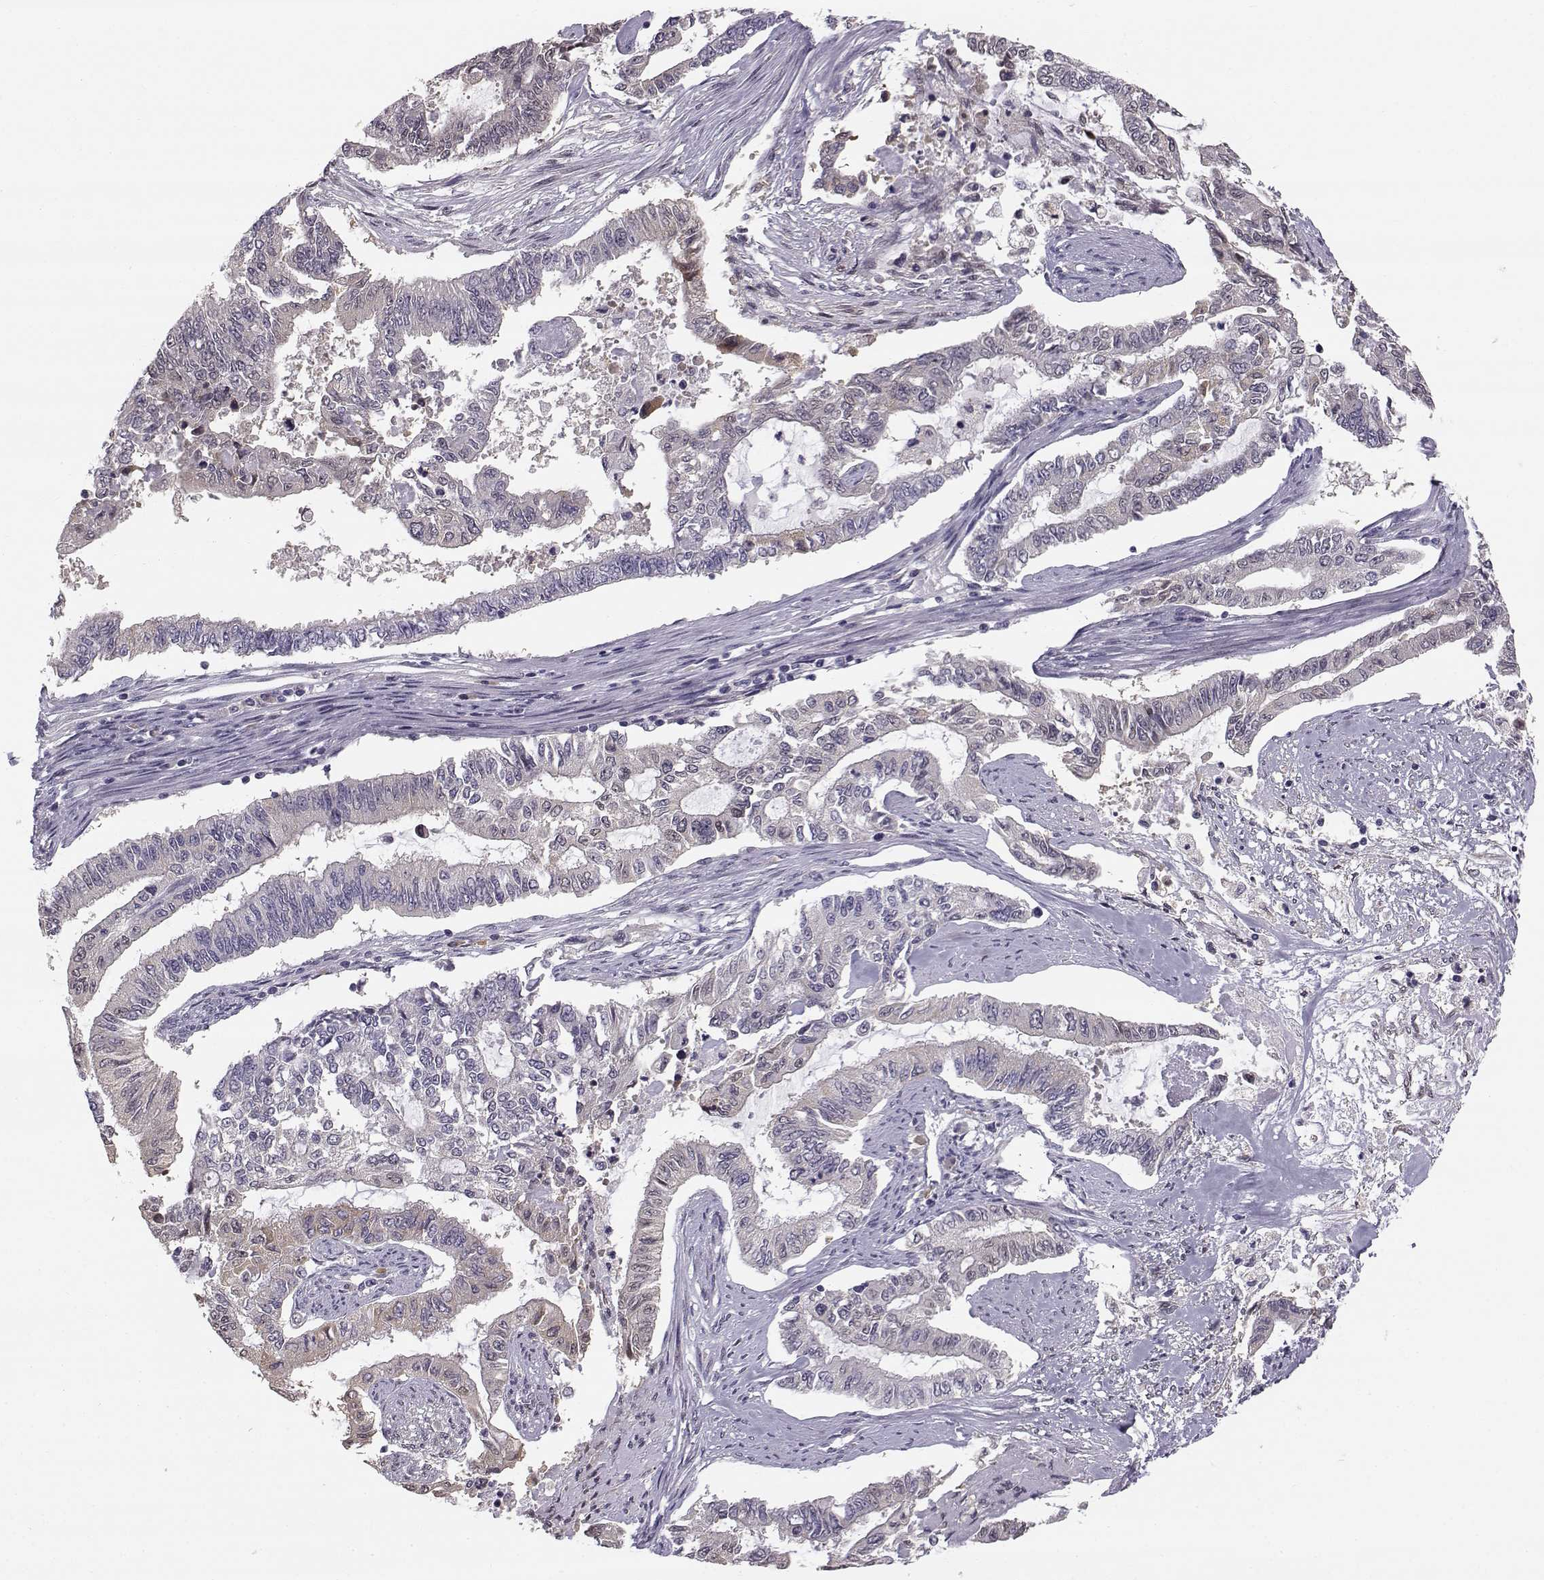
{"staining": {"intensity": "moderate", "quantity": "<25%", "location": "cytoplasmic/membranous"}, "tissue": "endometrial cancer", "cell_type": "Tumor cells", "image_type": "cancer", "snomed": [{"axis": "morphology", "description": "Adenocarcinoma, NOS"}, {"axis": "topography", "description": "Uterus"}], "caption": "Moderate cytoplasmic/membranous expression is present in about <25% of tumor cells in endometrial cancer.", "gene": "ACSL6", "patient": {"sex": "female", "age": 59}}